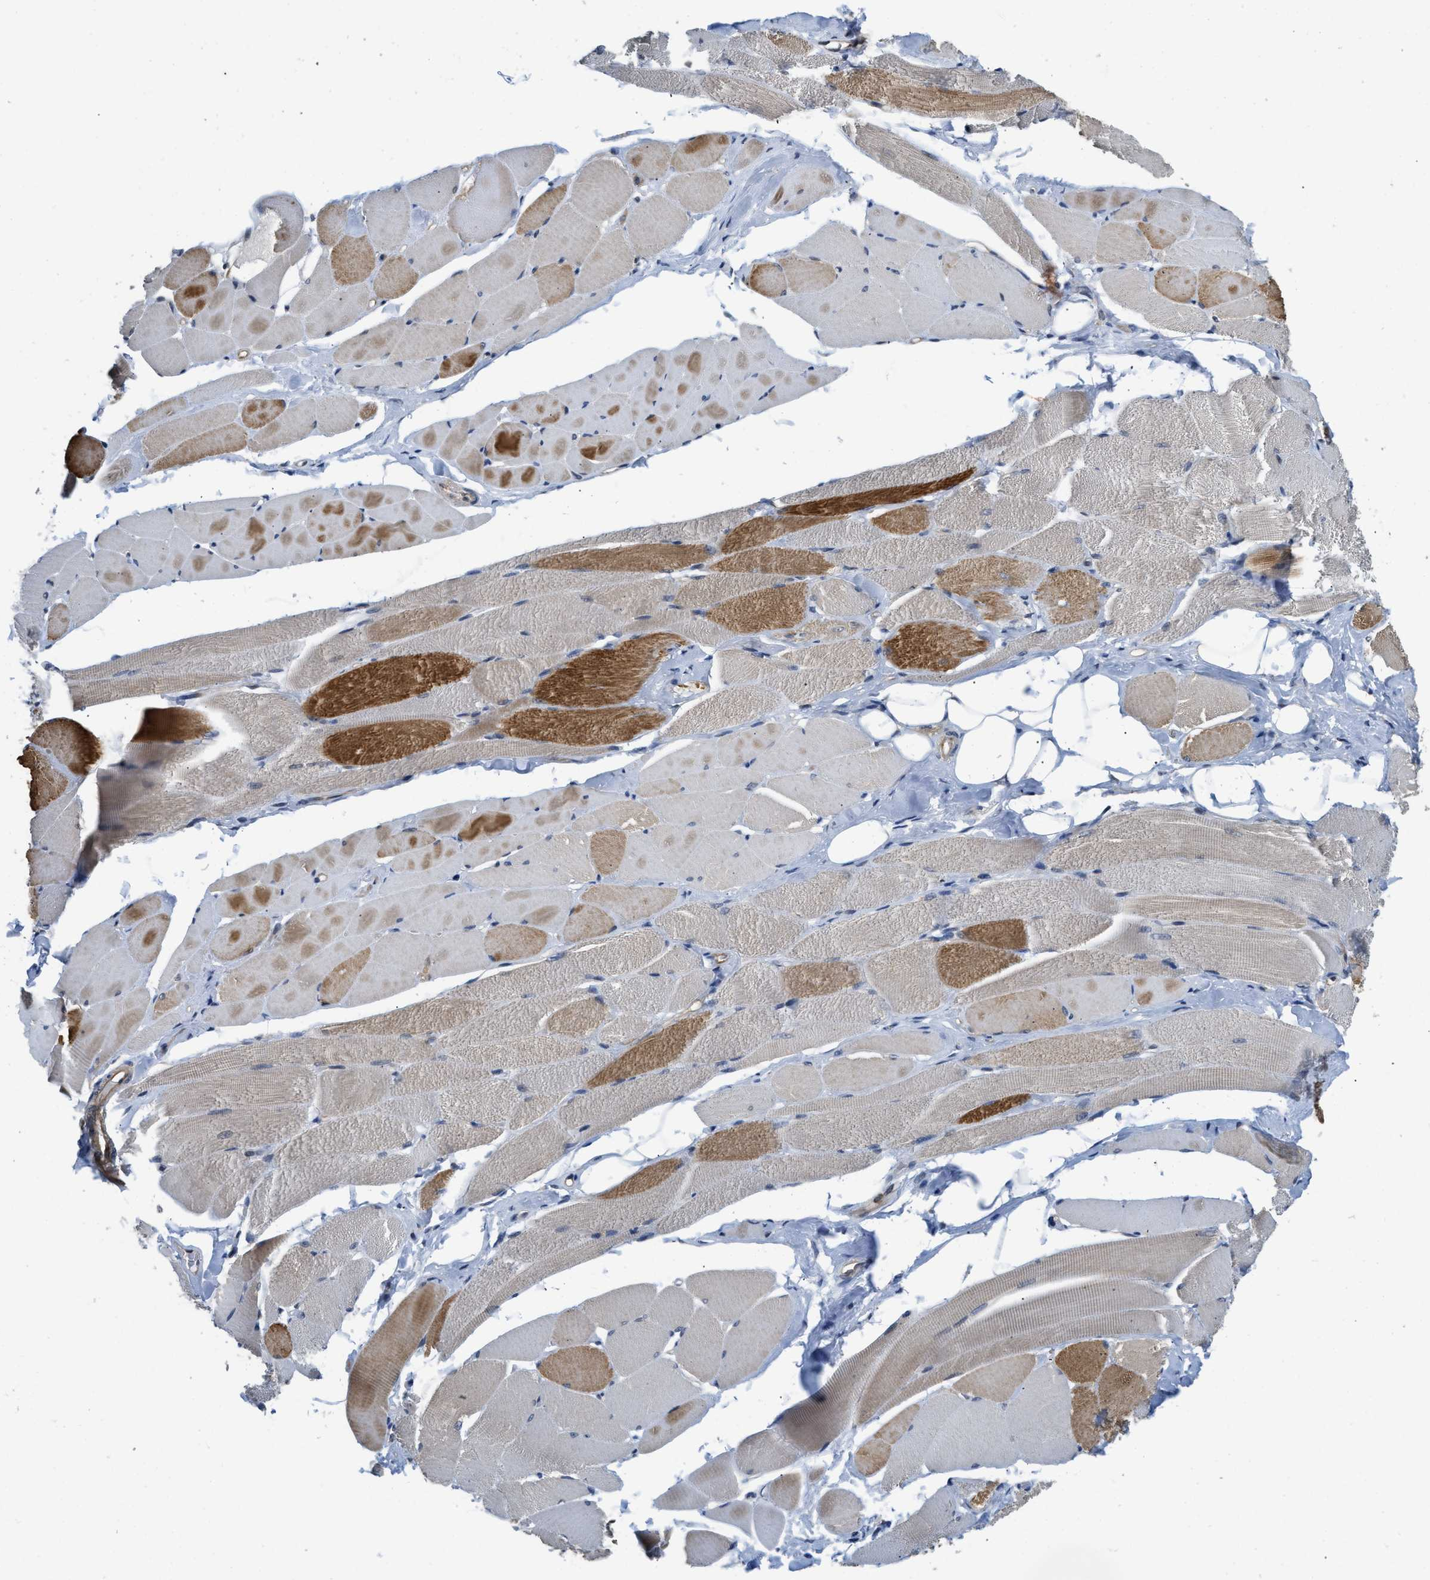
{"staining": {"intensity": "strong", "quantity": "25%-75%", "location": "cytoplasmic/membranous"}, "tissue": "skeletal muscle", "cell_type": "Myocytes", "image_type": "normal", "snomed": [{"axis": "morphology", "description": "Normal tissue, NOS"}, {"axis": "topography", "description": "Skeletal muscle"}, {"axis": "topography", "description": "Peripheral nerve tissue"}], "caption": "IHC photomicrograph of normal skeletal muscle: skeletal muscle stained using immunohistochemistry displays high levels of strong protein expression localized specifically in the cytoplasmic/membranous of myocytes, appearing as a cytoplasmic/membranous brown color.", "gene": "TES", "patient": {"sex": "female", "age": 84}}